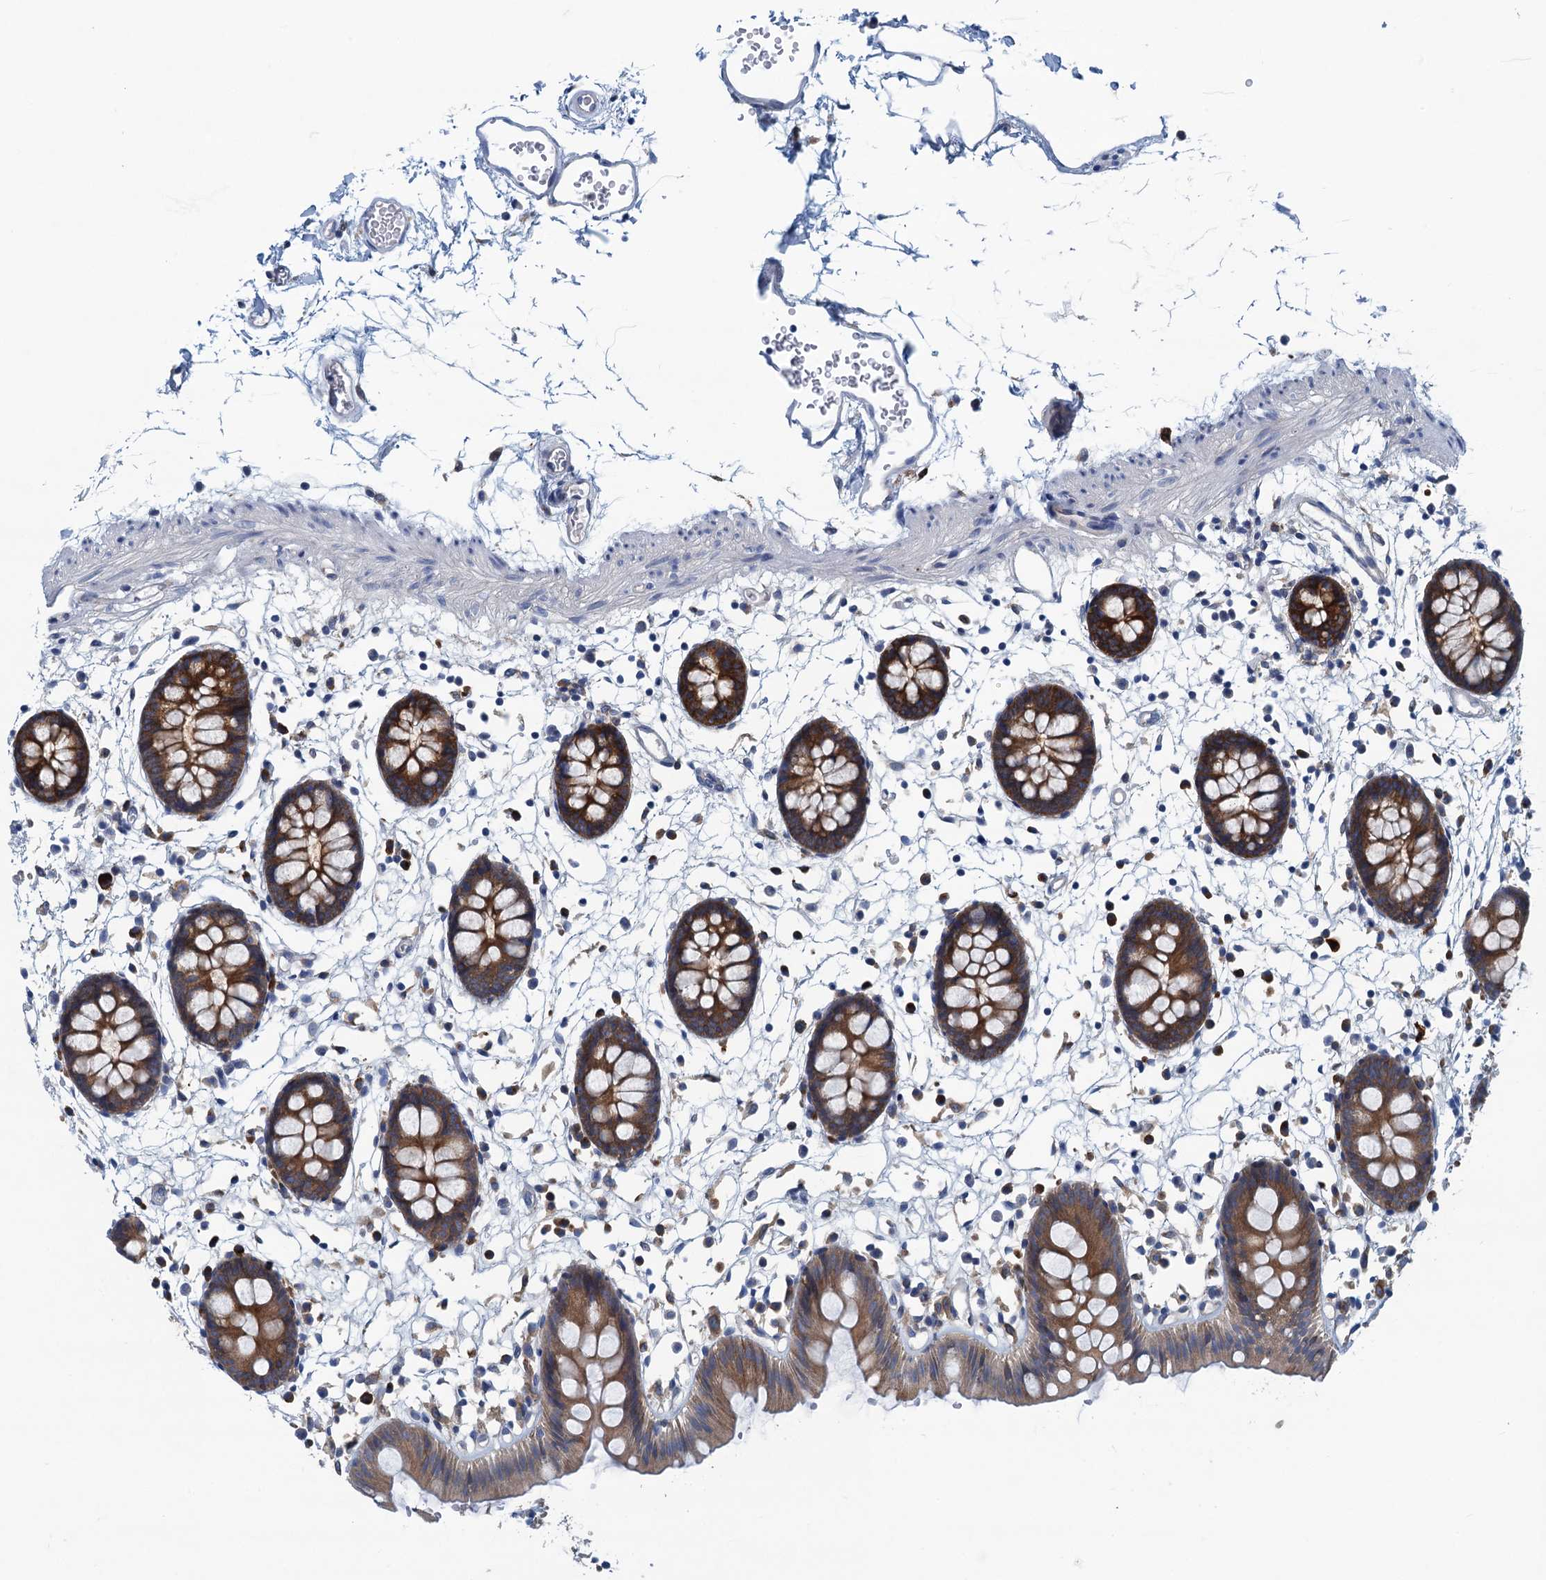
{"staining": {"intensity": "negative", "quantity": "none", "location": "none"}, "tissue": "colon", "cell_type": "Endothelial cells", "image_type": "normal", "snomed": [{"axis": "morphology", "description": "Normal tissue, NOS"}, {"axis": "topography", "description": "Colon"}], "caption": "Immunohistochemistry of normal human colon exhibits no staining in endothelial cells.", "gene": "MYDGF", "patient": {"sex": "male", "age": 56}}